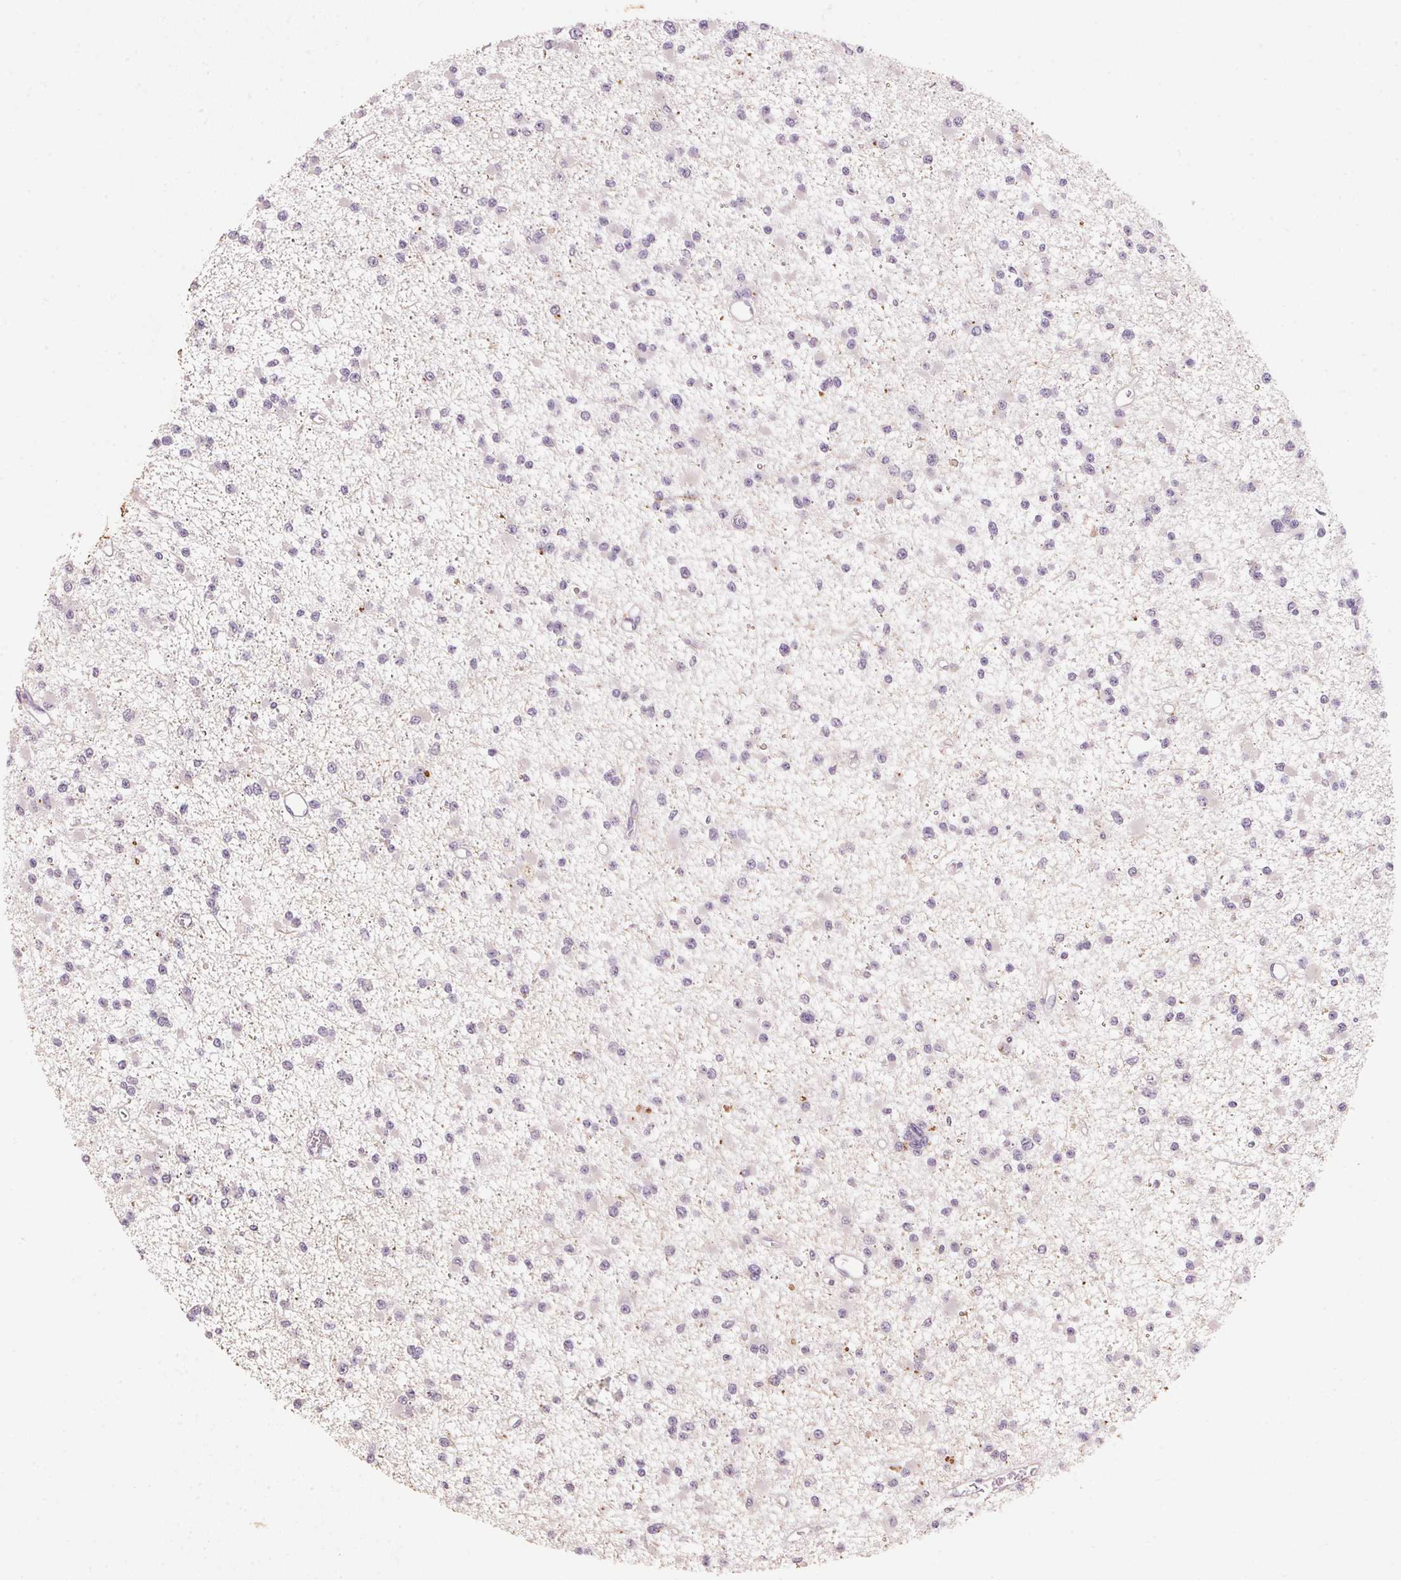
{"staining": {"intensity": "negative", "quantity": "none", "location": "none"}, "tissue": "glioma", "cell_type": "Tumor cells", "image_type": "cancer", "snomed": [{"axis": "morphology", "description": "Glioma, malignant, Low grade"}, {"axis": "topography", "description": "Brain"}], "caption": "Human glioma stained for a protein using immunohistochemistry (IHC) demonstrates no positivity in tumor cells.", "gene": "CXCL5", "patient": {"sex": "female", "age": 22}}